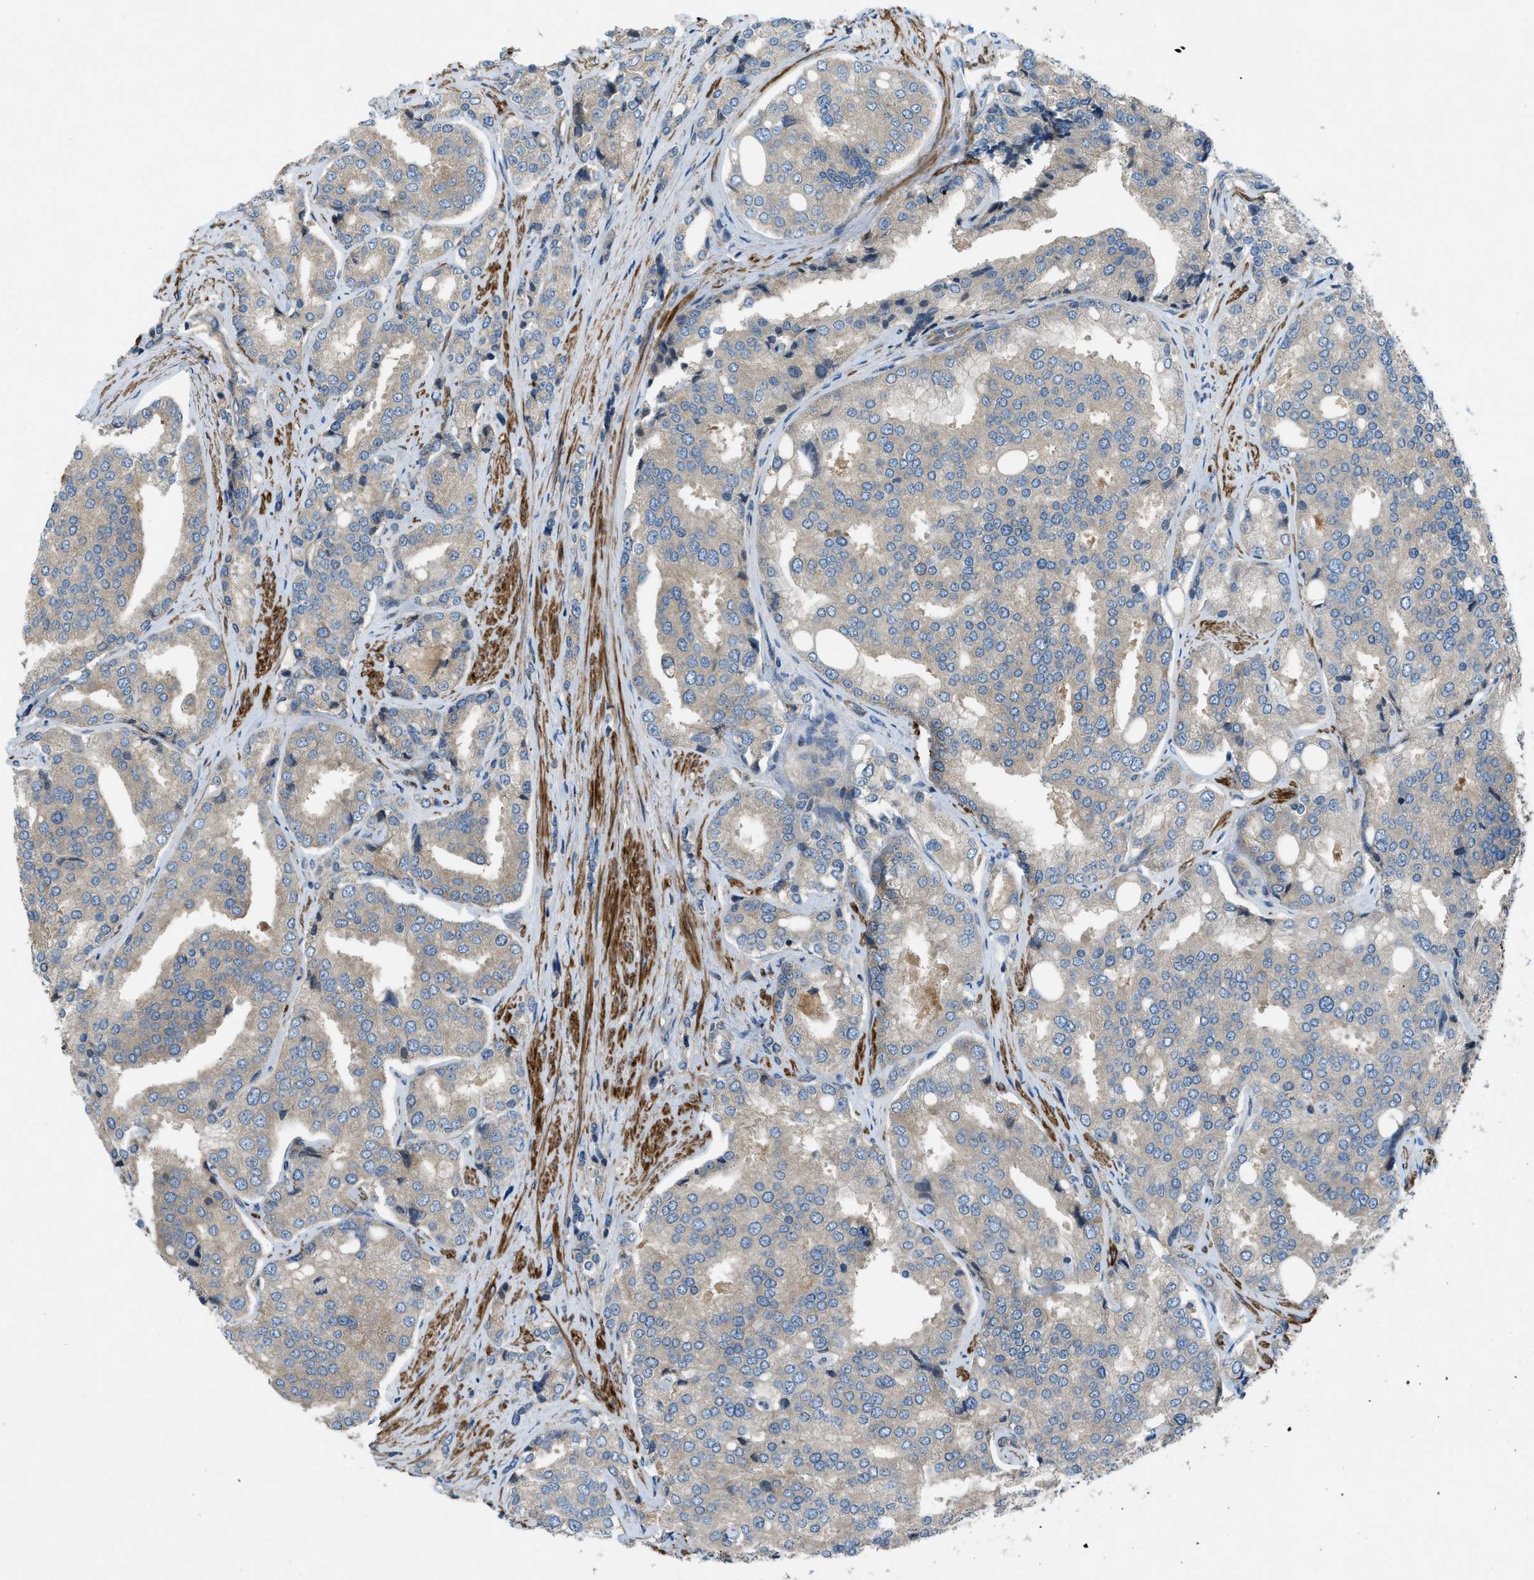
{"staining": {"intensity": "weak", "quantity": ">75%", "location": "cytoplasmic/membranous"}, "tissue": "prostate cancer", "cell_type": "Tumor cells", "image_type": "cancer", "snomed": [{"axis": "morphology", "description": "Adenocarcinoma, High grade"}, {"axis": "topography", "description": "Prostate"}], "caption": "This is an image of immunohistochemistry (IHC) staining of adenocarcinoma (high-grade) (prostate), which shows weak positivity in the cytoplasmic/membranous of tumor cells.", "gene": "VEZT", "patient": {"sex": "male", "age": 50}}